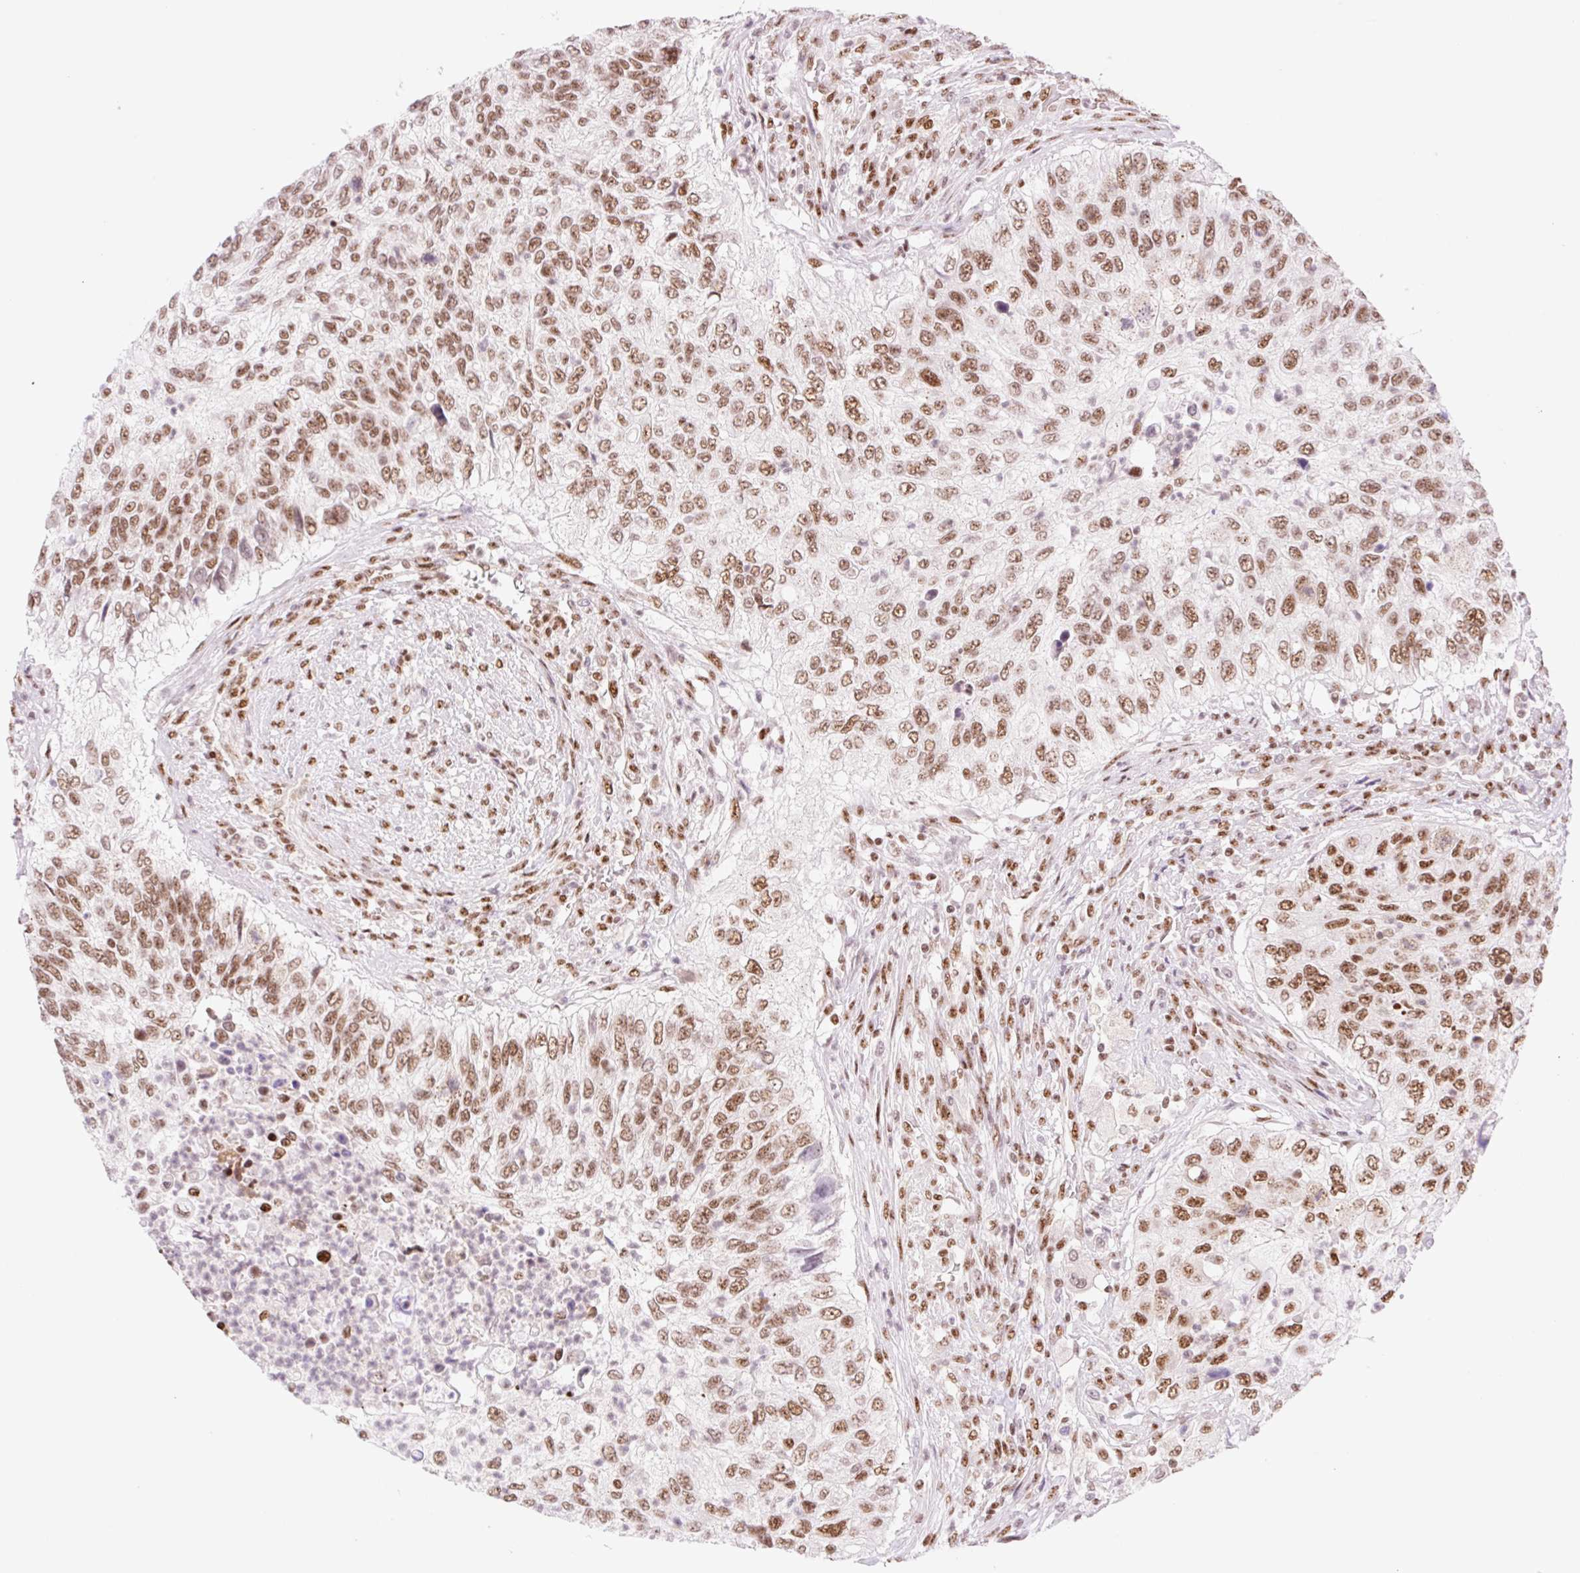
{"staining": {"intensity": "moderate", "quantity": ">75%", "location": "nuclear"}, "tissue": "urothelial cancer", "cell_type": "Tumor cells", "image_type": "cancer", "snomed": [{"axis": "morphology", "description": "Urothelial carcinoma, High grade"}, {"axis": "topography", "description": "Urinary bladder"}], "caption": "A medium amount of moderate nuclear positivity is identified in about >75% of tumor cells in urothelial cancer tissue.", "gene": "PRDM11", "patient": {"sex": "female", "age": 60}}